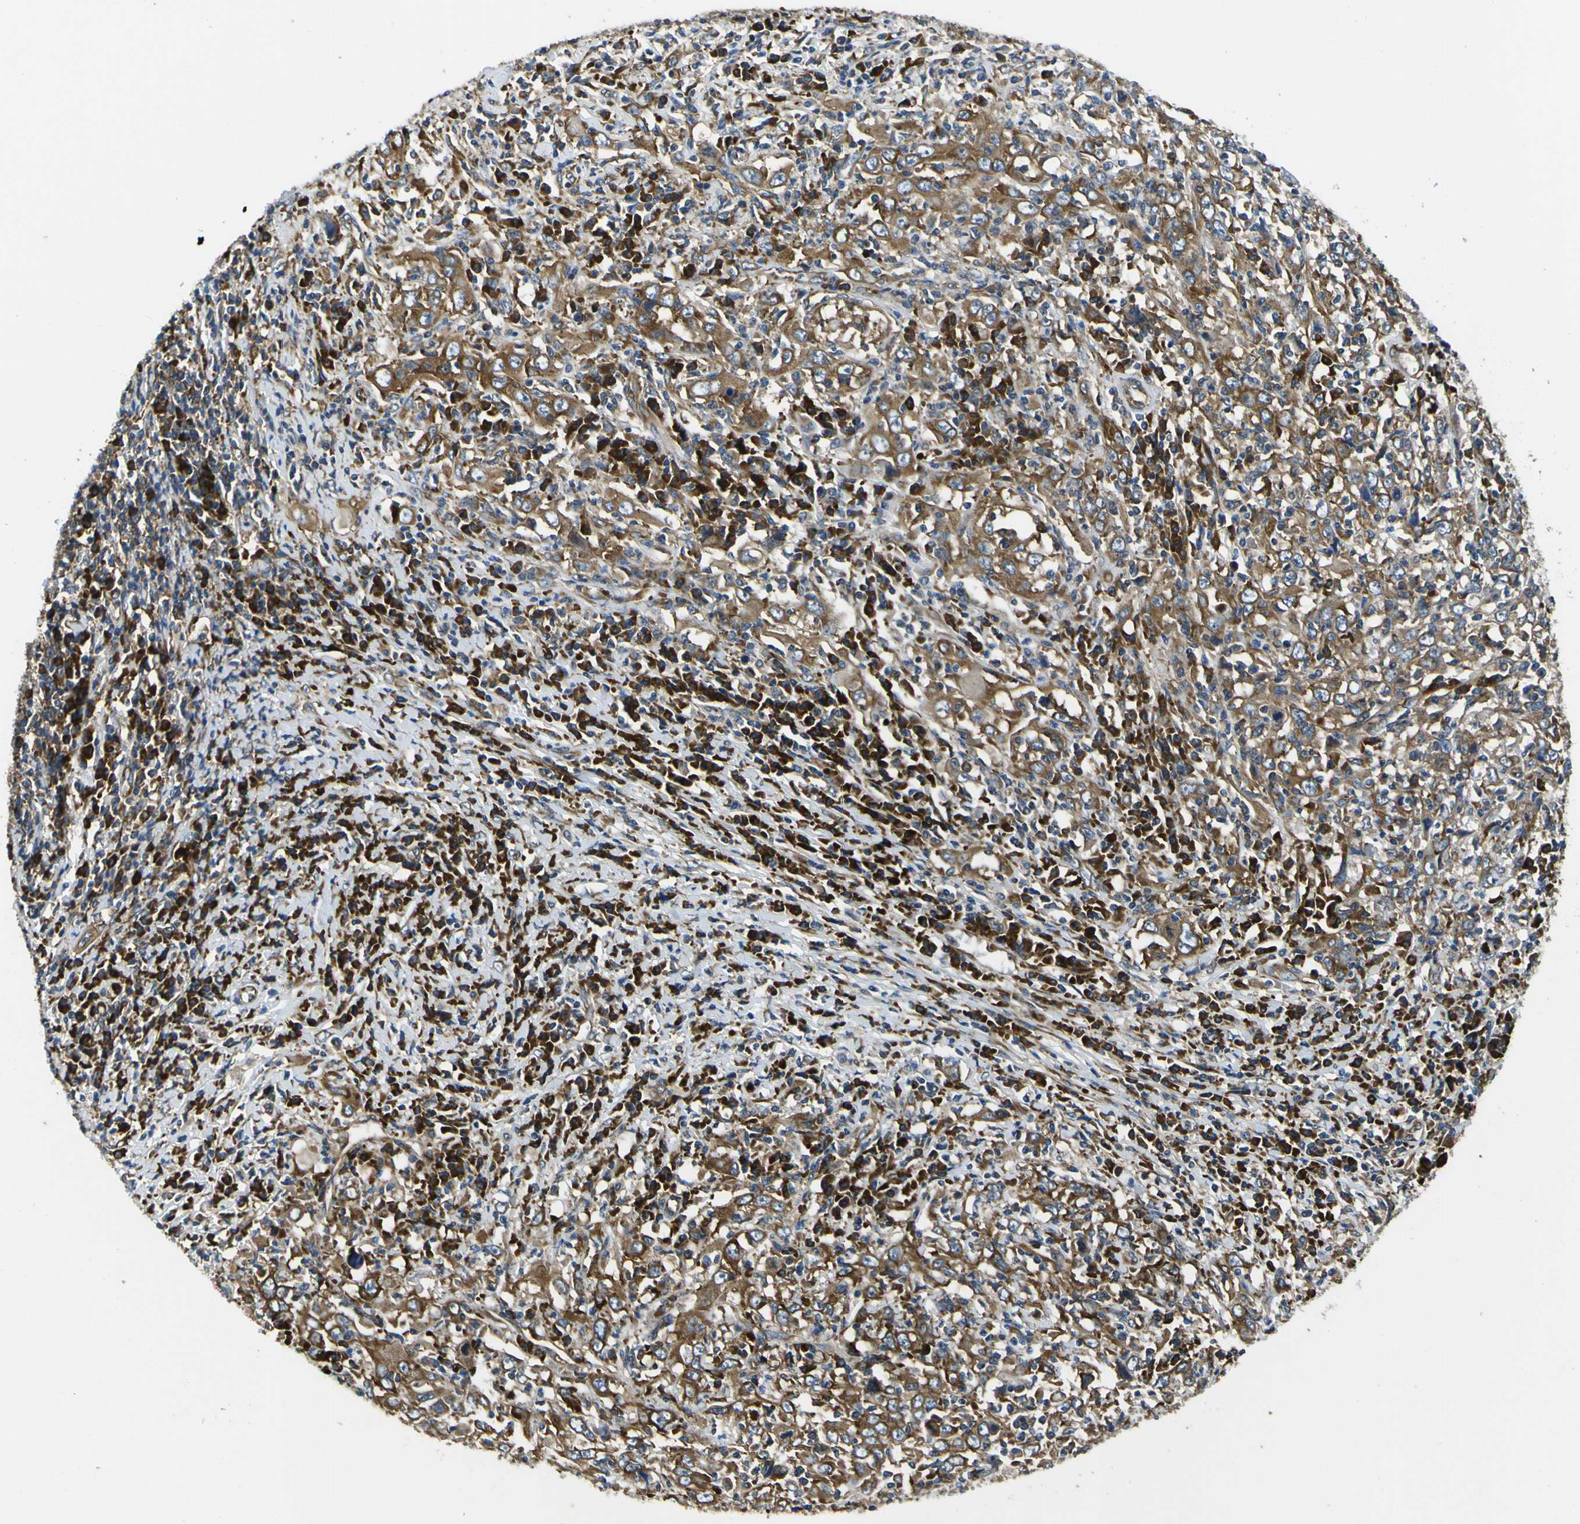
{"staining": {"intensity": "moderate", "quantity": ">75%", "location": "cytoplasmic/membranous"}, "tissue": "cervical cancer", "cell_type": "Tumor cells", "image_type": "cancer", "snomed": [{"axis": "morphology", "description": "Squamous cell carcinoma, NOS"}, {"axis": "topography", "description": "Cervix"}], "caption": "Tumor cells reveal moderate cytoplasmic/membranous positivity in about >75% of cells in cervical cancer.", "gene": "RPSA", "patient": {"sex": "female", "age": 46}}